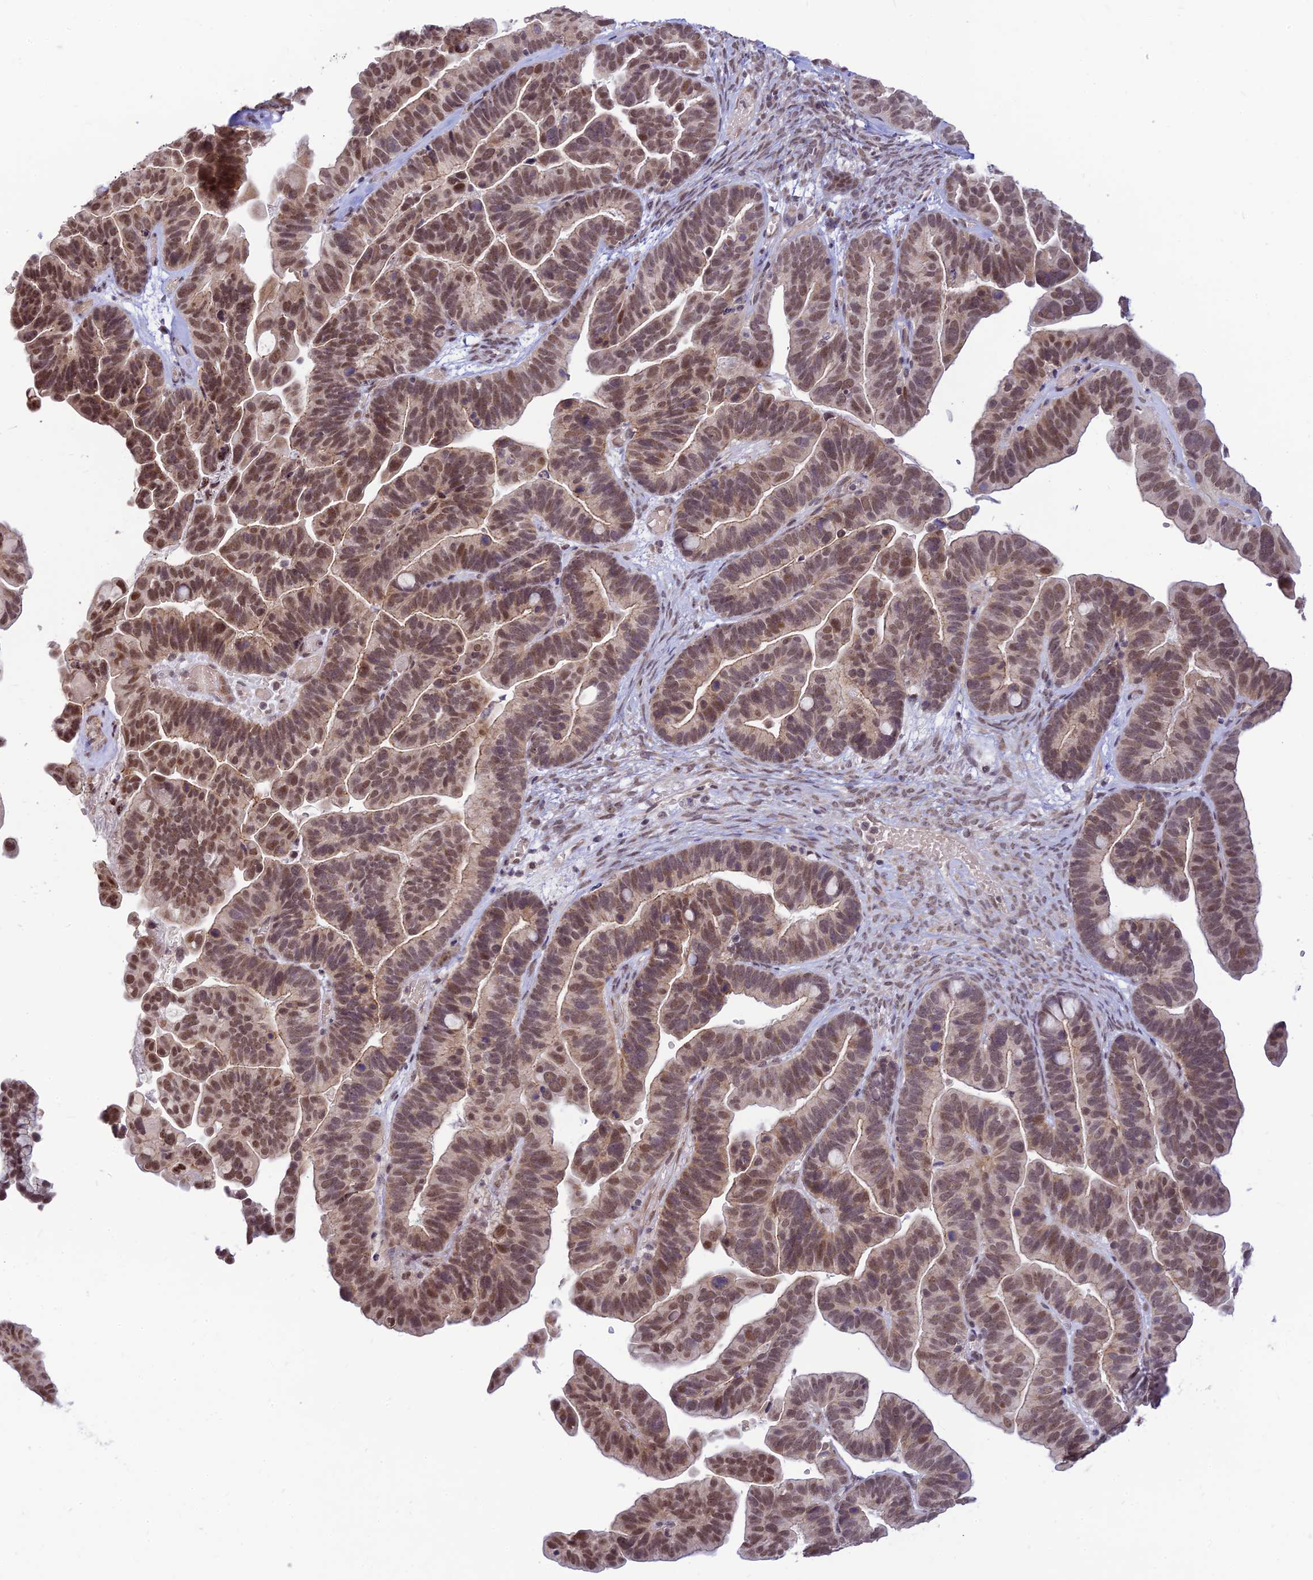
{"staining": {"intensity": "moderate", "quantity": ">75%", "location": "nuclear"}, "tissue": "ovarian cancer", "cell_type": "Tumor cells", "image_type": "cancer", "snomed": [{"axis": "morphology", "description": "Cystadenocarcinoma, serous, NOS"}, {"axis": "topography", "description": "Ovary"}], "caption": "Serous cystadenocarcinoma (ovarian) stained for a protein displays moderate nuclear positivity in tumor cells.", "gene": "MICOS13", "patient": {"sex": "female", "age": 56}}